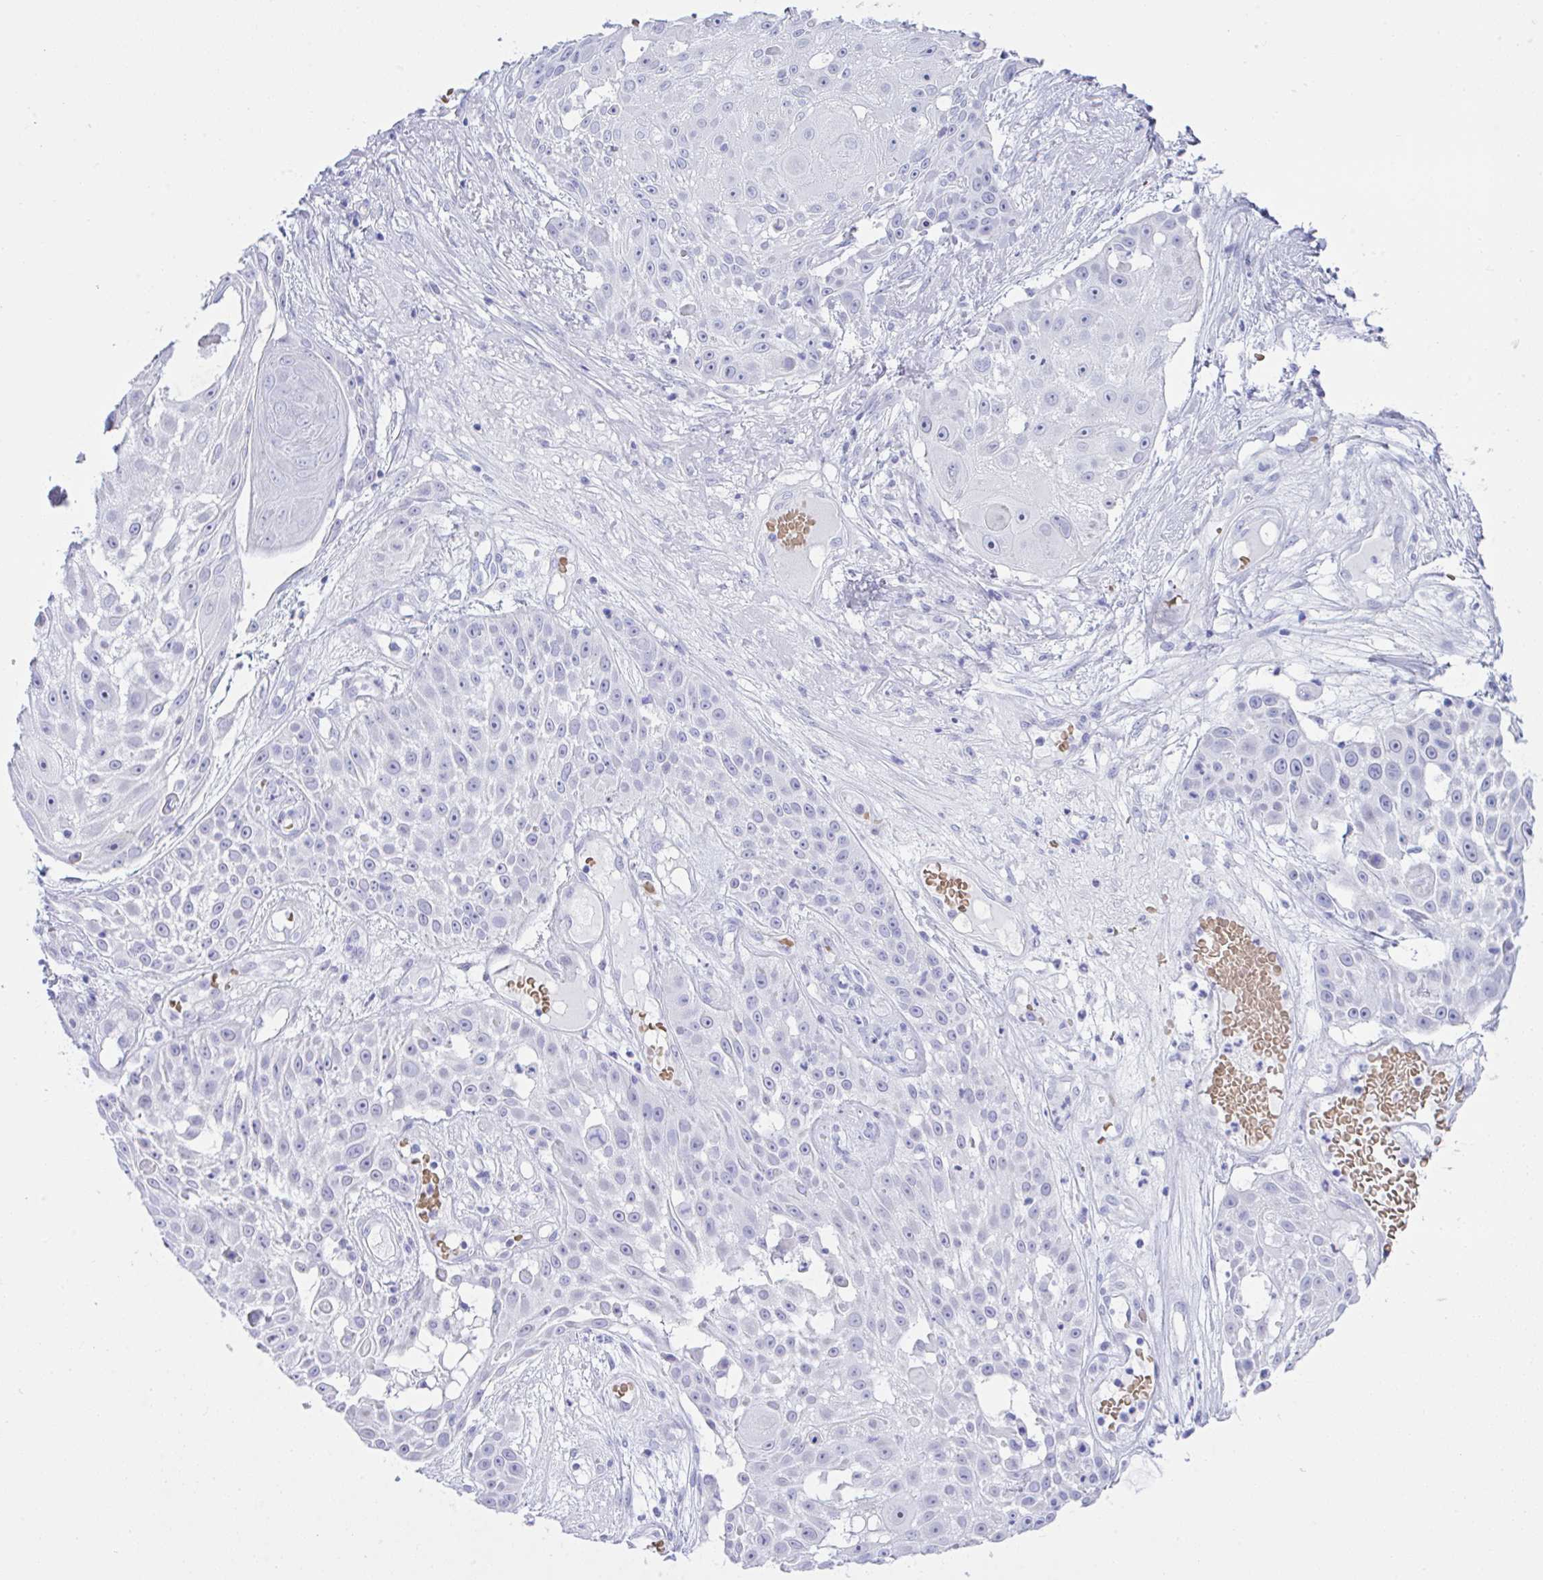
{"staining": {"intensity": "negative", "quantity": "none", "location": "none"}, "tissue": "skin cancer", "cell_type": "Tumor cells", "image_type": "cancer", "snomed": [{"axis": "morphology", "description": "Squamous cell carcinoma, NOS"}, {"axis": "topography", "description": "Skin"}], "caption": "Human squamous cell carcinoma (skin) stained for a protein using immunohistochemistry (IHC) shows no positivity in tumor cells.", "gene": "SEL1L2", "patient": {"sex": "female", "age": 86}}